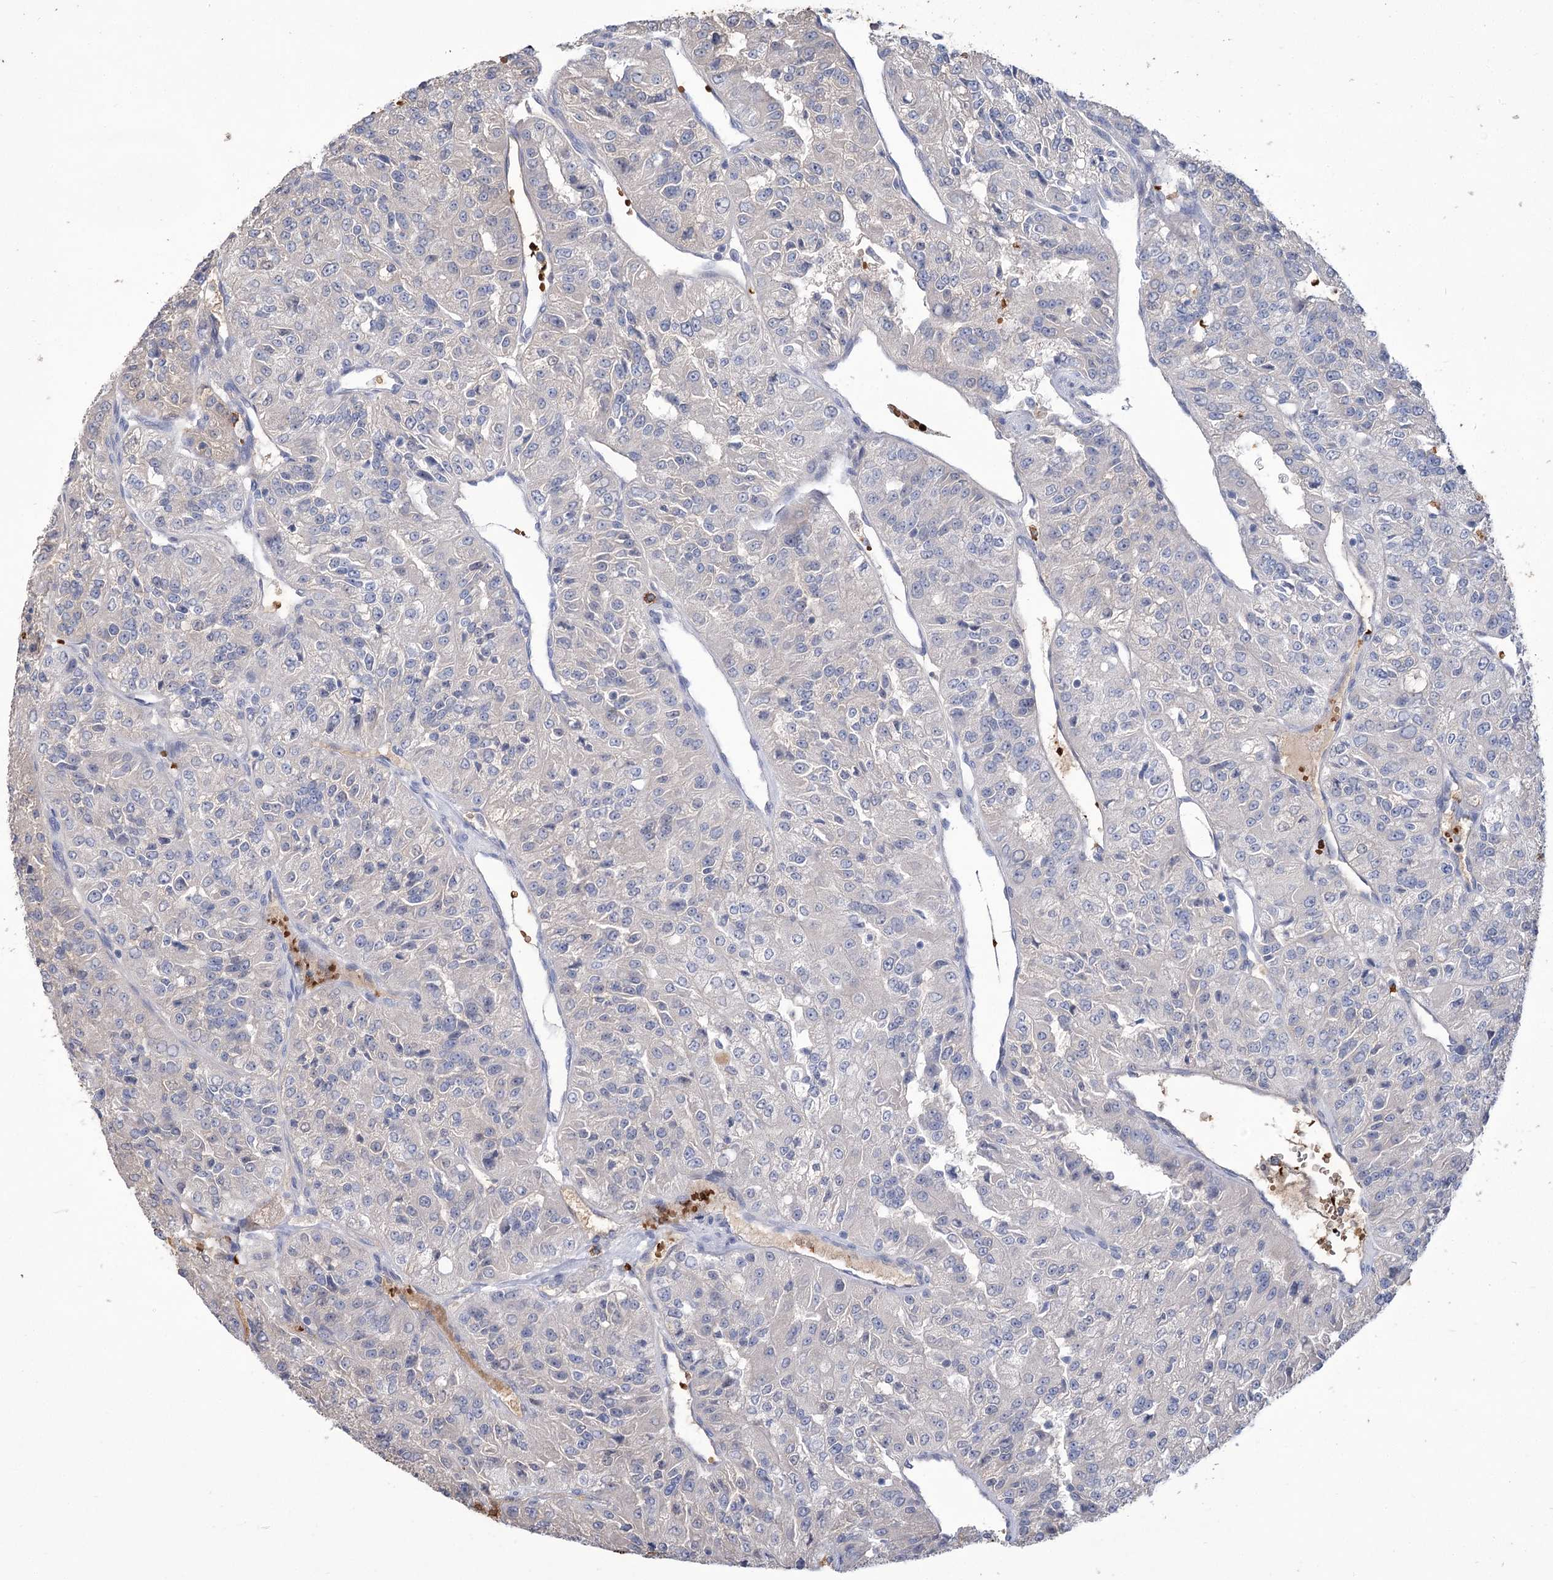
{"staining": {"intensity": "weak", "quantity": "<25%", "location": "cytoplasmic/membranous"}, "tissue": "renal cancer", "cell_type": "Tumor cells", "image_type": "cancer", "snomed": [{"axis": "morphology", "description": "Adenocarcinoma, NOS"}, {"axis": "topography", "description": "Kidney"}], "caption": "This is an IHC image of human renal cancer (adenocarcinoma). There is no staining in tumor cells.", "gene": "HBA1", "patient": {"sex": "female", "age": 63}}